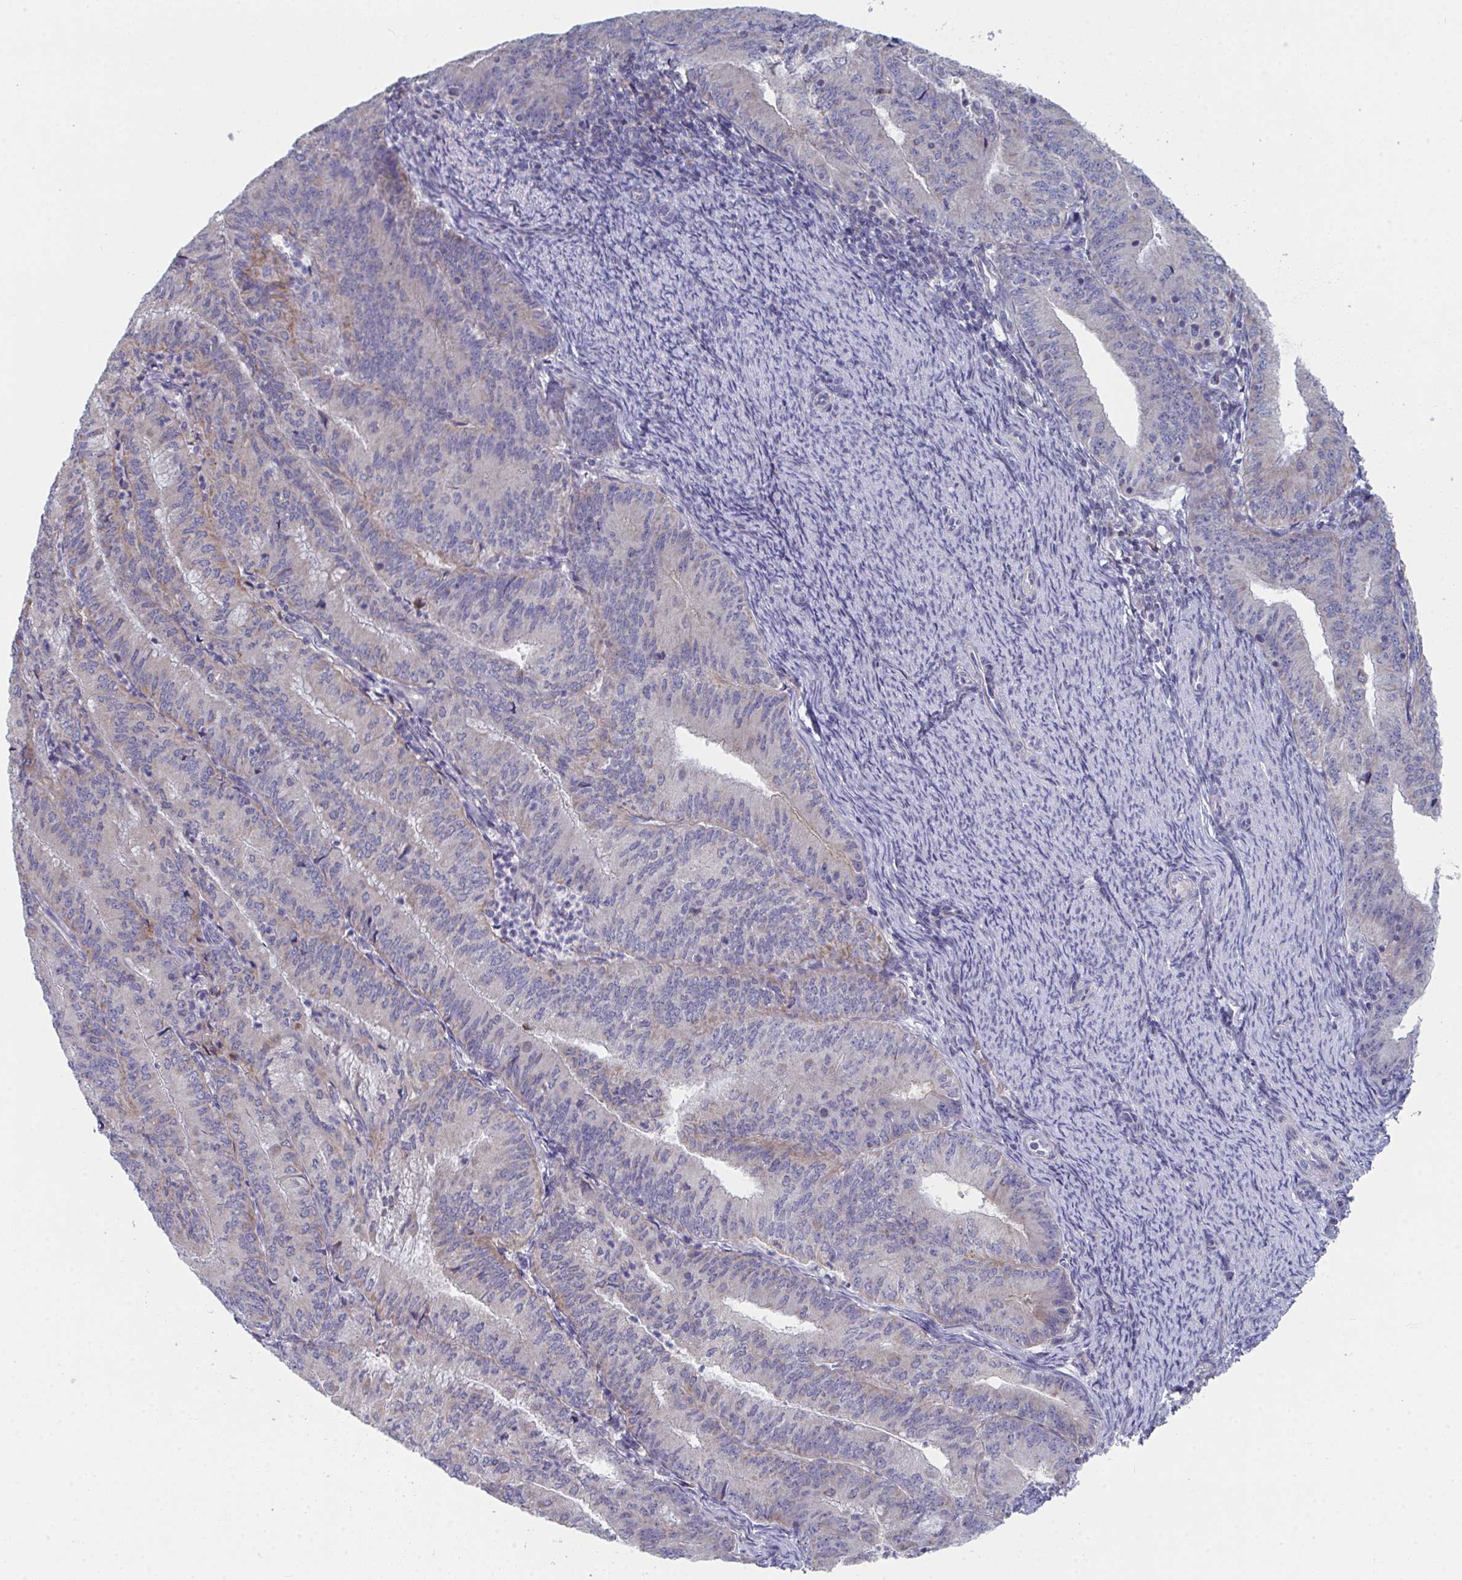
{"staining": {"intensity": "negative", "quantity": "none", "location": "none"}, "tissue": "endometrial cancer", "cell_type": "Tumor cells", "image_type": "cancer", "snomed": [{"axis": "morphology", "description": "Adenocarcinoma, NOS"}, {"axis": "topography", "description": "Endometrium"}], "caption": "An image of human endometrial cancer (adenocarcinoma) is negative for staining in tumor cells.", "gene": "VWDE", "patient": {"sex": "female", "age": 57}}